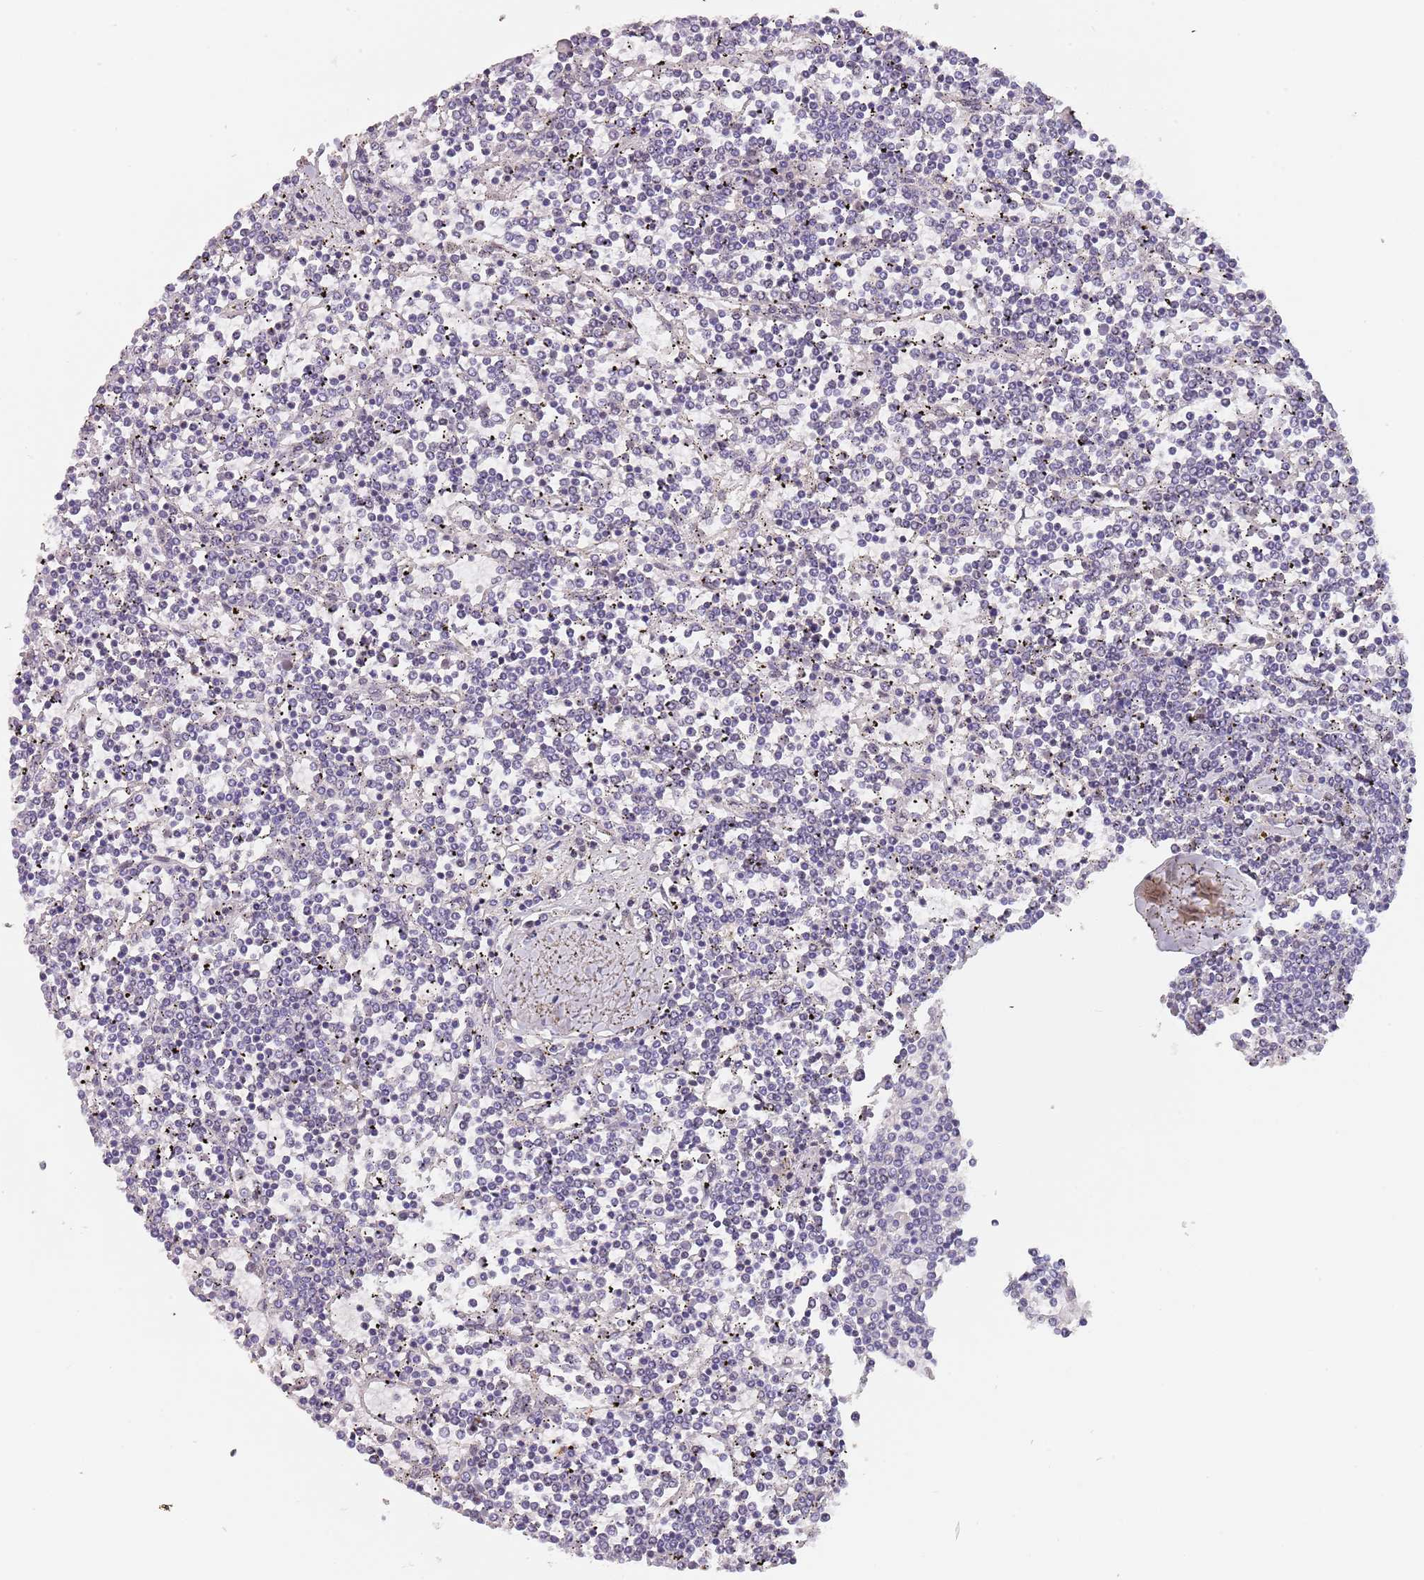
{"staining": {"intensity": "negative", "quantity": "none", "location": "none"}, "tissue": "lymphoma", "cell_type": "Tumor cells", "image_type": "cancer", "snomed": [{"axis": "morphology", "description": "Malignant lymphoma, non-Hodgkin's type, Low grade"}, {"axis": "topography", "description": "Spleen"}], "caption": "IHC of low-grade malignant lymphoma, non-Hodgkin's type reveals no staining in tumor cells.", "gene": "CIZ1", "patient": {"sex": "female", "age": 19}}